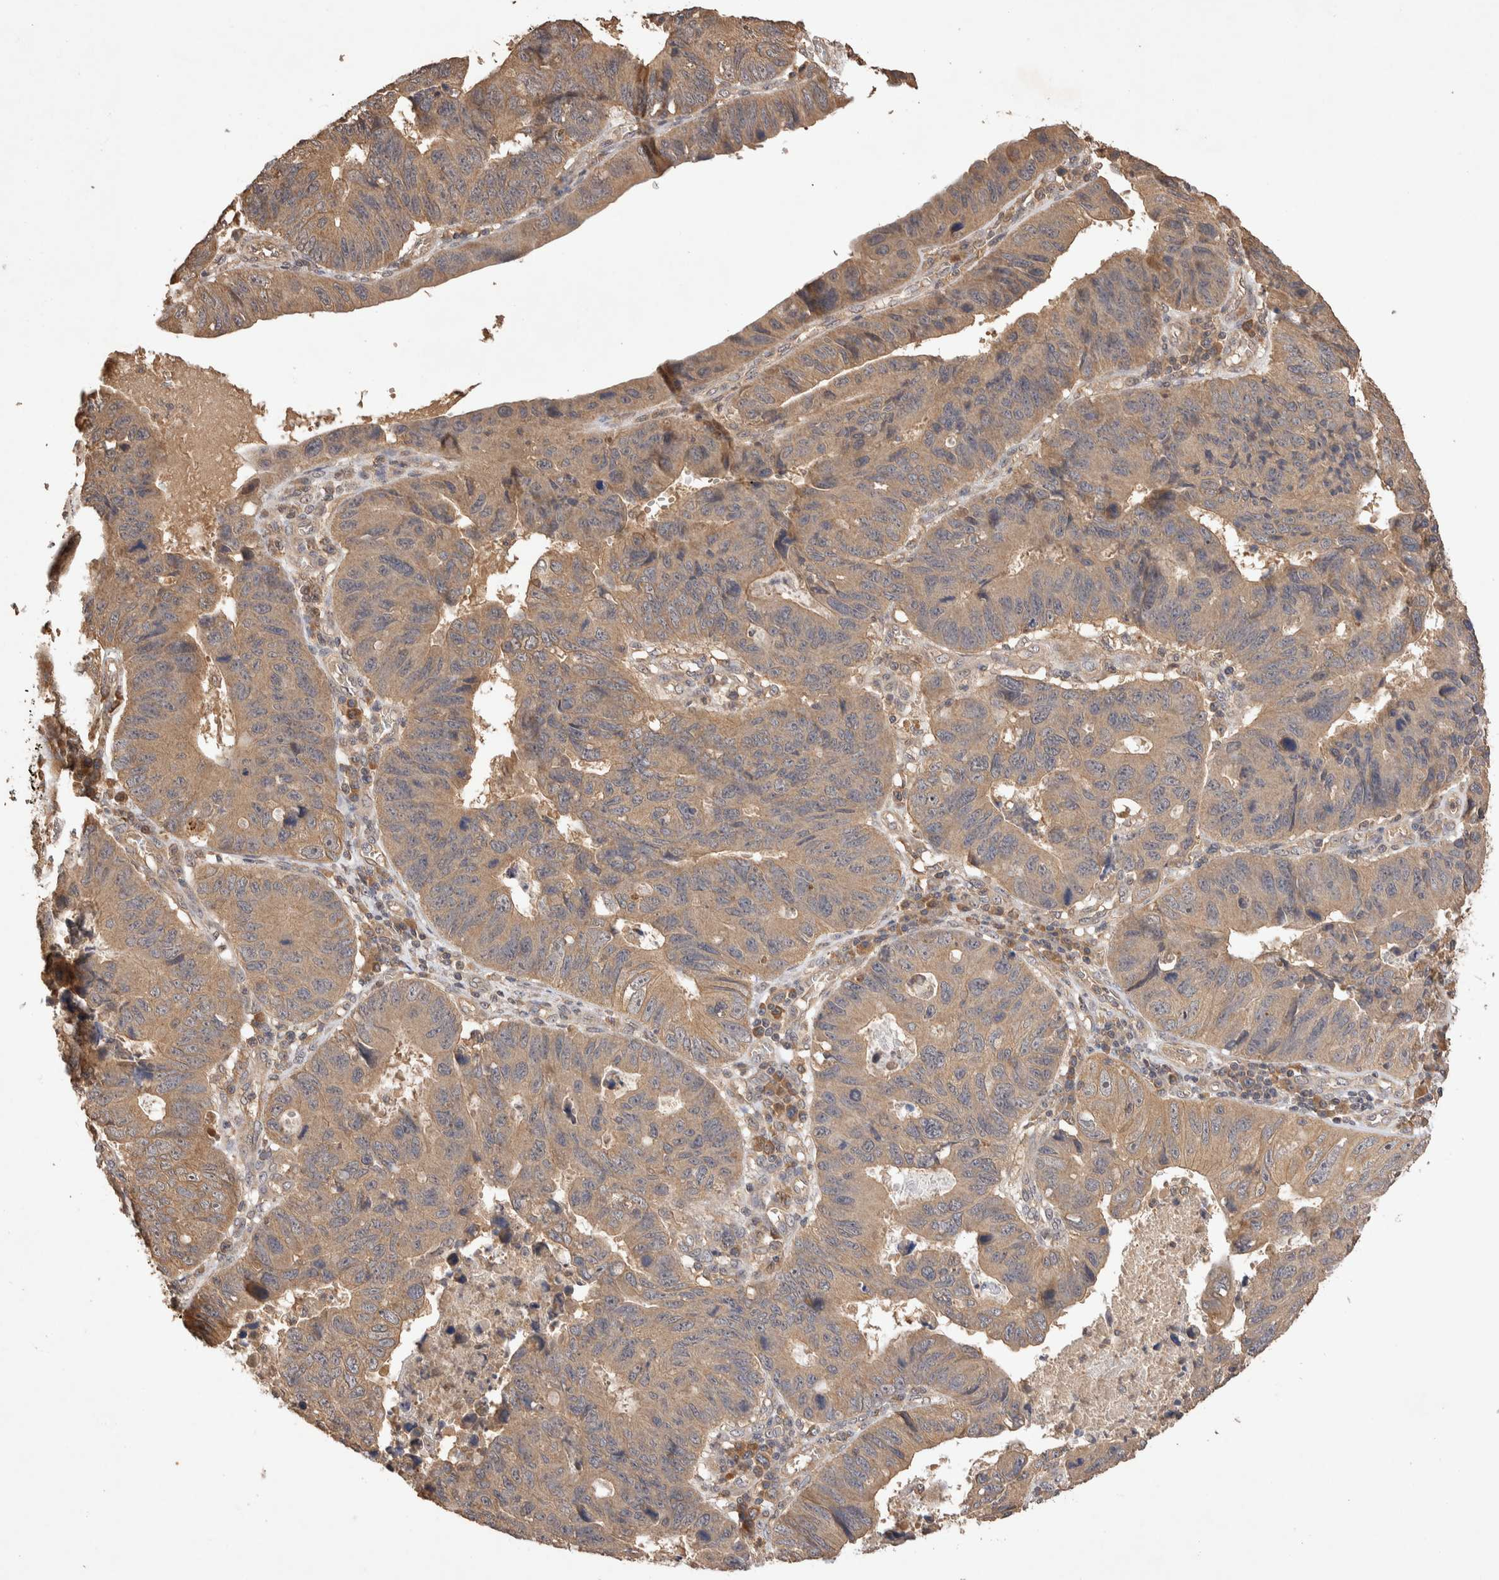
{"staining": {"intensity": "weak", "quantity": ">75%", "location": "cytoplasmic/membranous"}, "tissue": "stomach cancer", "cell_type": "Tumor cells", "image_type": "cancer", "snomed": [{"axis": "morphology", "description": "Adenocarcinoma, NOS"}, {"axis": "topography", "description": "Stomach"}], "caption": "Tumor cells reveal weak cytoplasmic/membranous expression in about >75% of cells in stomach cancer (adenocarcinoma).", "gene": "NSMAF", "patient": {"sex": "male", "age": 59}}